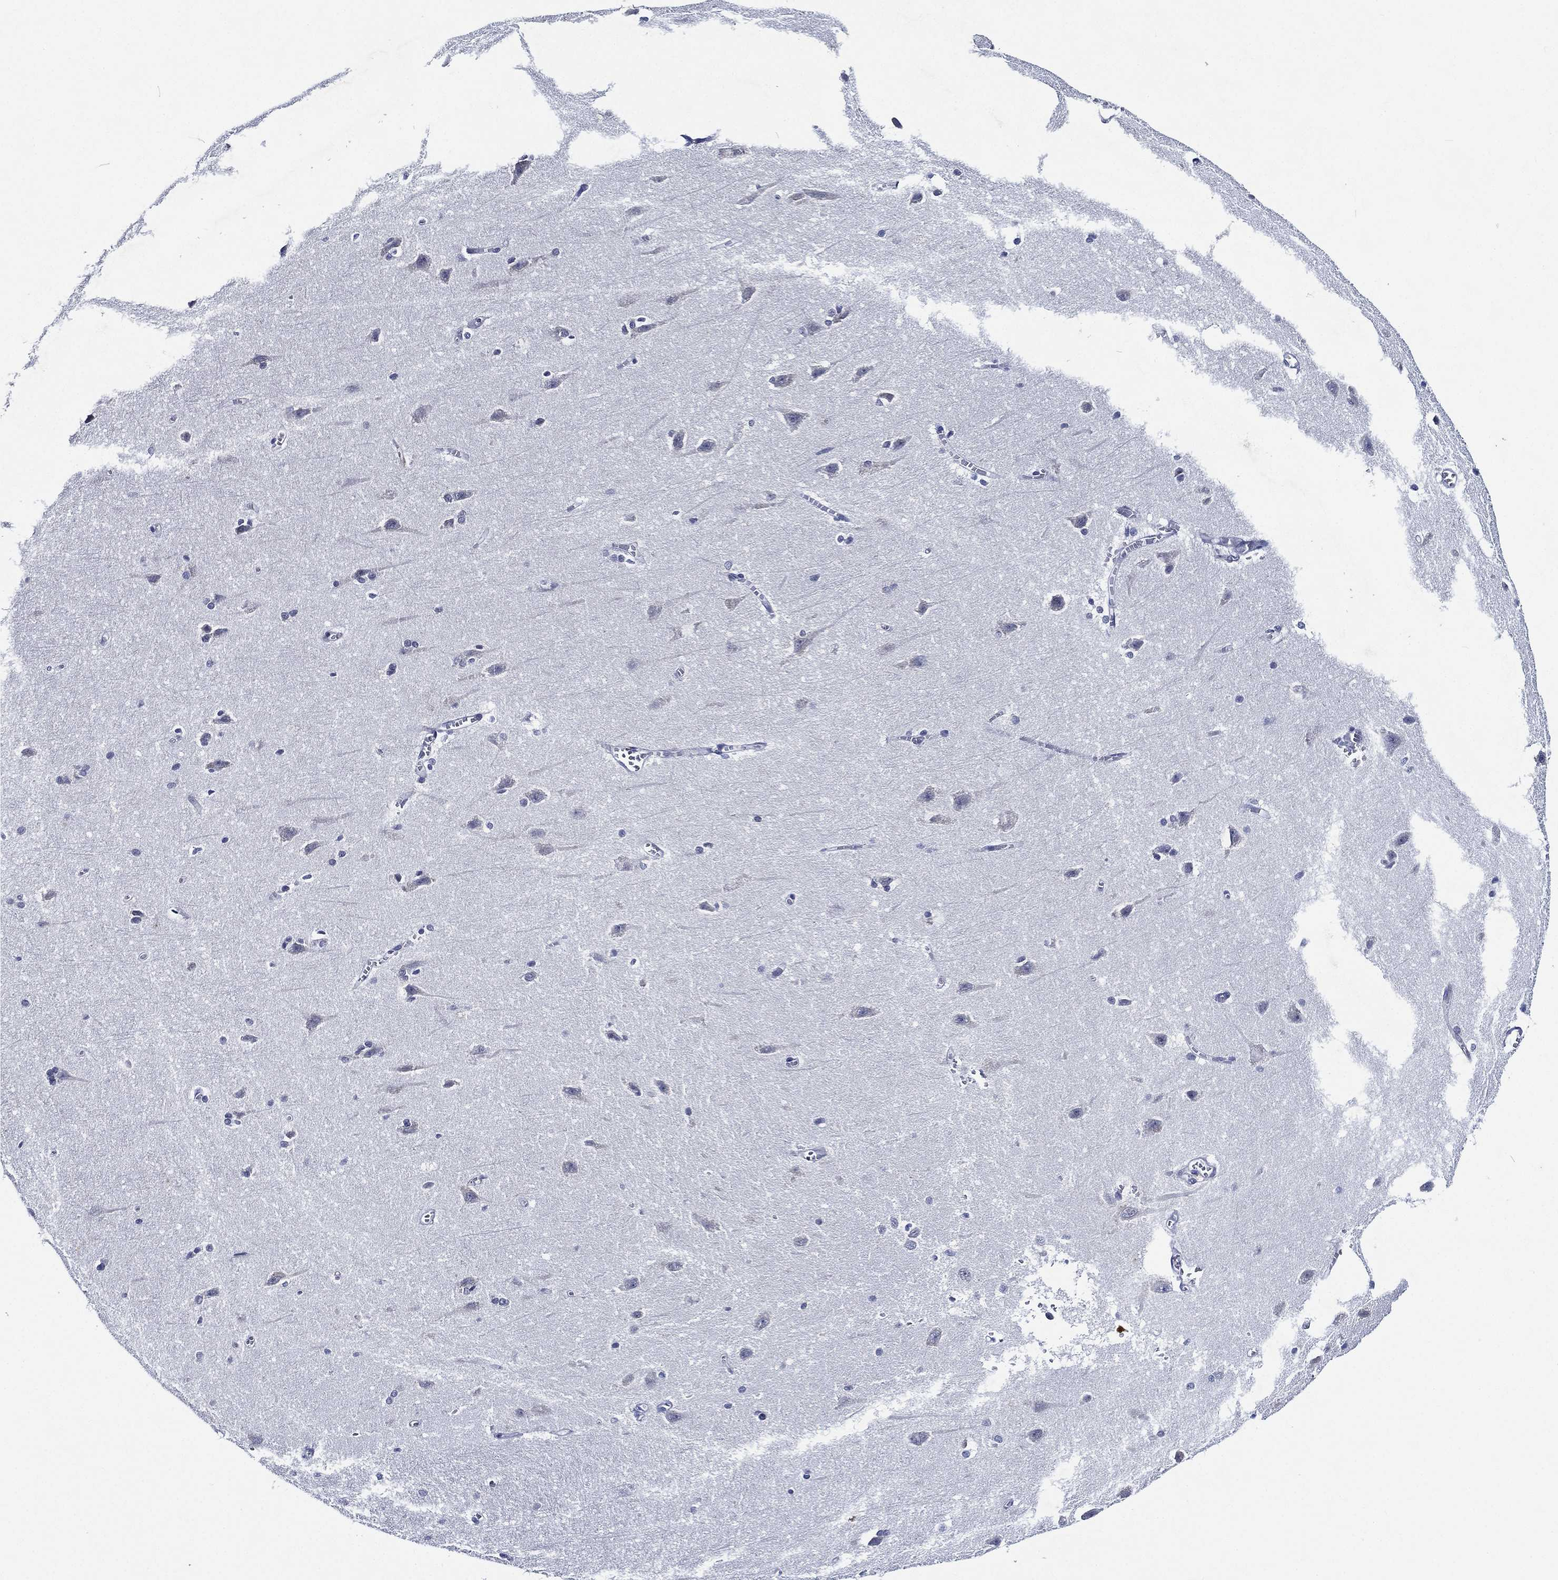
{"staining": {"intensity": "negative", "quantity": "none", "location": "none"}, "tissue": "cerebral cortex", "cell_type": "Endothelial cells", "image_type": "normal", "snomed": [{"axis": "morphology", "description": "Normal tissue, NOS"}, {"axis": "topography", "description": "Cerebral cortex"}], "caption": "Benign cerebral cortex was stained to show a protein in brown. There is no significant staining in endothelial cells. (DAB immunohistochemistry (IHC) with hematoxylin counter stain).", "gene": "TMPRSS11D", "patient": {"sex": "male", "age": 37}}